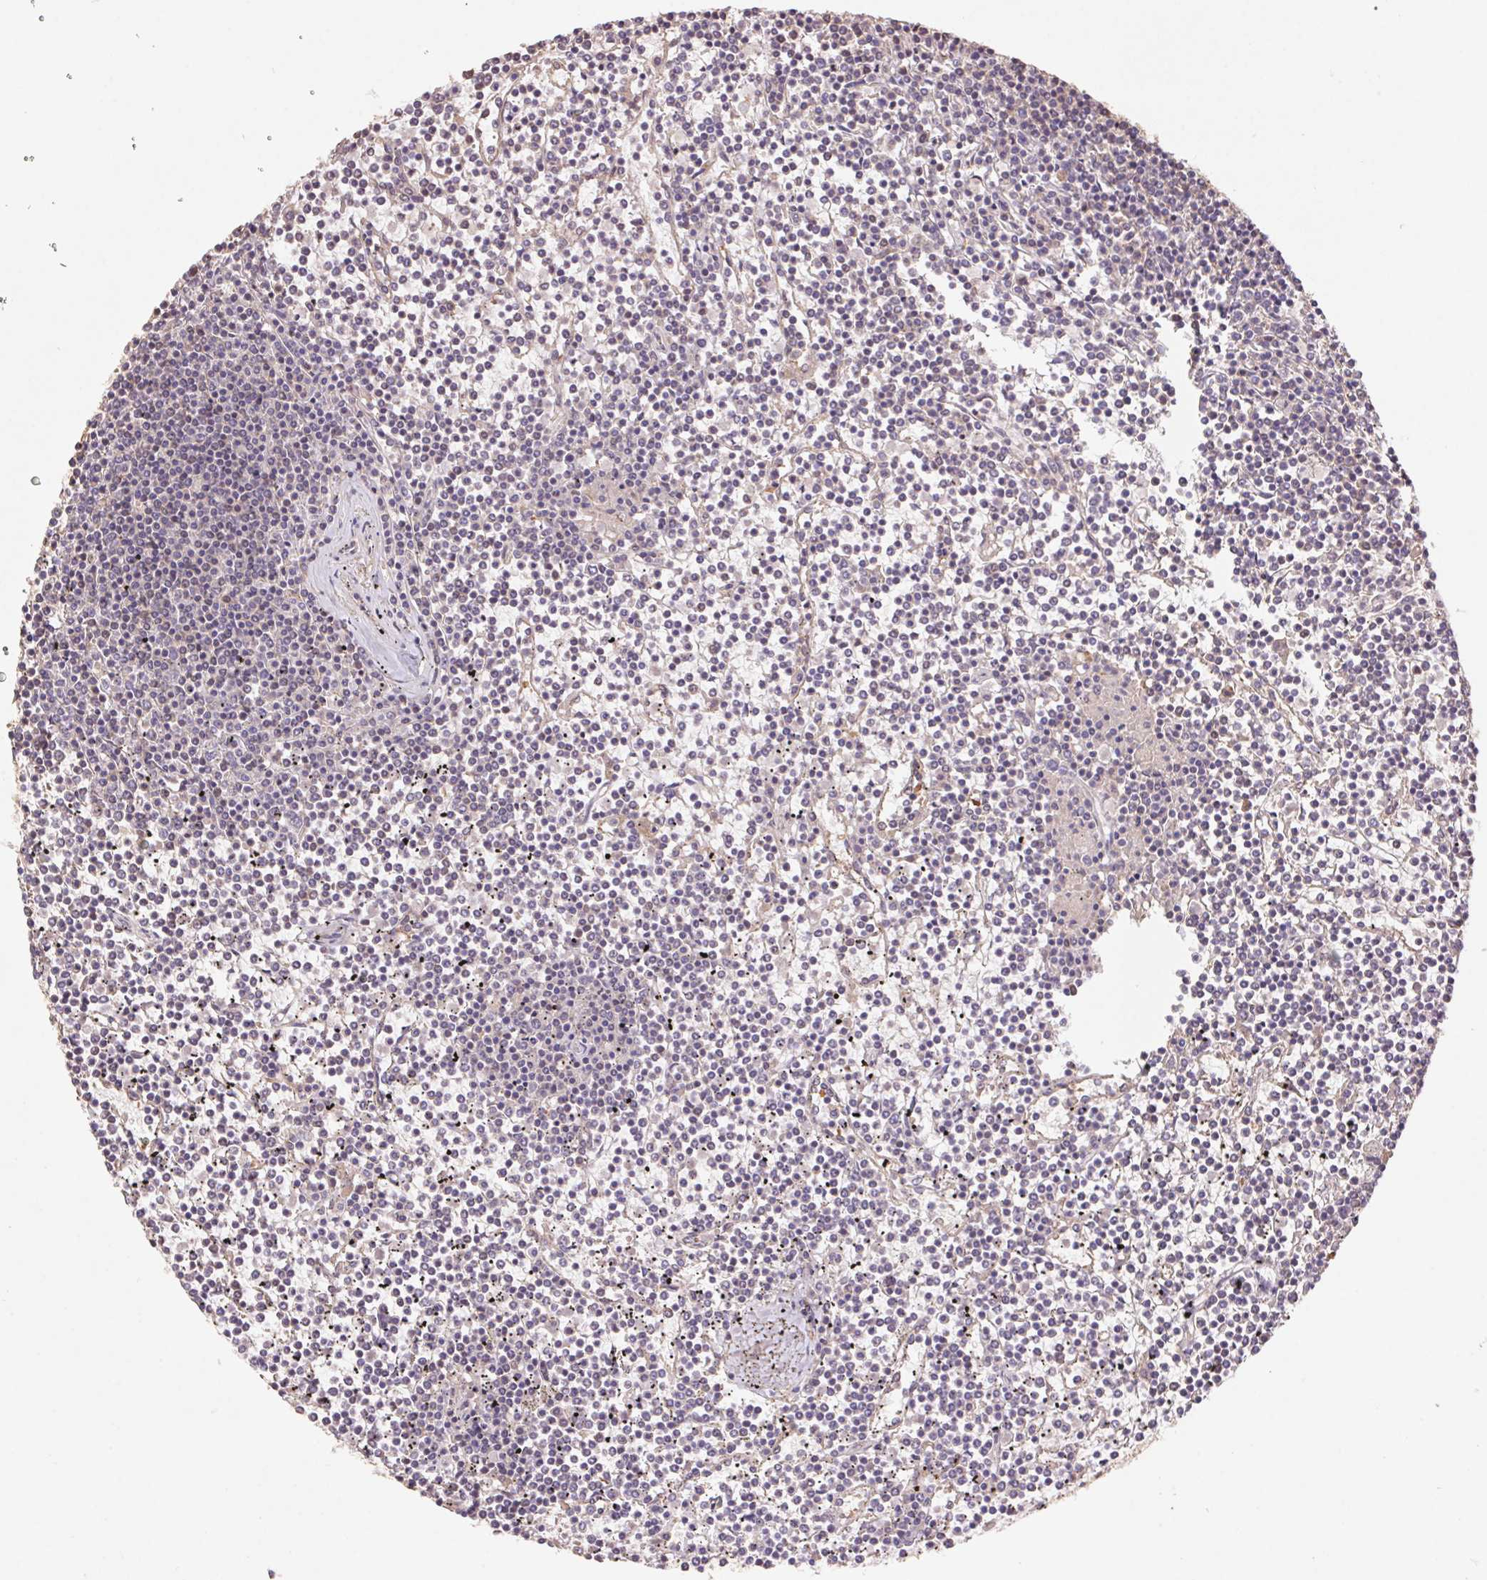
{"staining": {"intensity": "negative", "quantity": "none", "location": "none"}, "tissue": "lymphoma", "cell_type": "Tumor cells", "image_type": "cancer", "snomed": [{"axis": "morphology", "description": "Malignant lymphoma, non-Hodgkin's type, Low grade"}, {"axis": "topography", "description": "Spleen"}], "caption": "High magnification brightfield microscopy of lymphoma stained with DAB (brown) and counterstained with hematoxylin (blue): tumor cells show no significant staining.", "gene": "CUTA", "patient": {"sex": "female", "age": 19}}